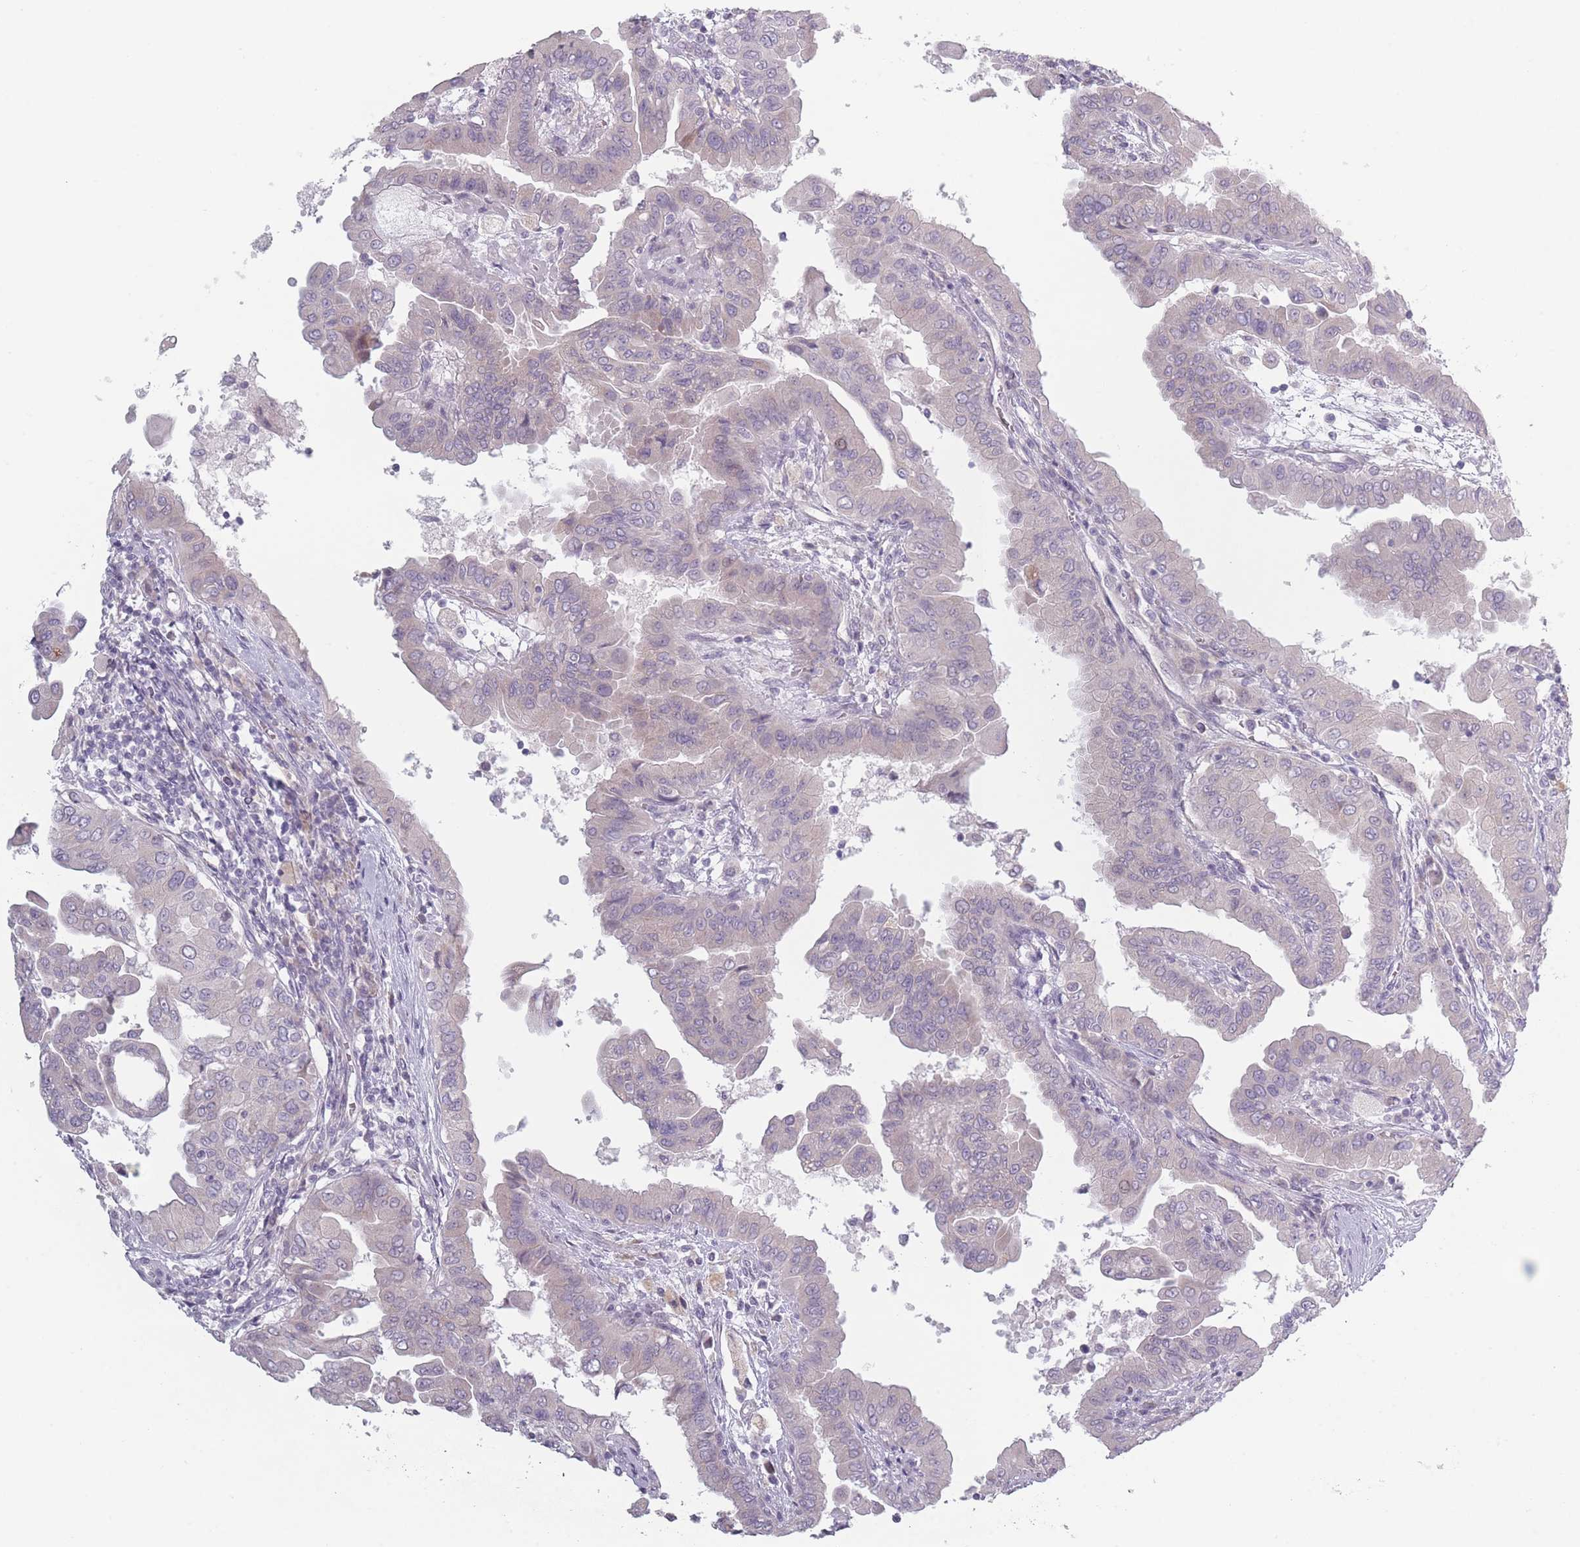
{"staining": {"intensity": "negative", "quantity": "none", "location": "none"}, "tissue": "thyroid cancer", "cell_type": "Tumor cells", "image_type": "cancer", "snomed": [{"axis": "morphology", "description": "Papillary adenocarcinoma, NOS"}, {"axis": "topography", "description": "Thyroid gland"}], "caption": "High power microscopy micrograph of an IHC micrograph of papillary adenocarcinoma (thyroid), revealing no significant positivity in tumor cells.", "gene": "RASL10B", "patient": {"sex": "male", "age": 33}}